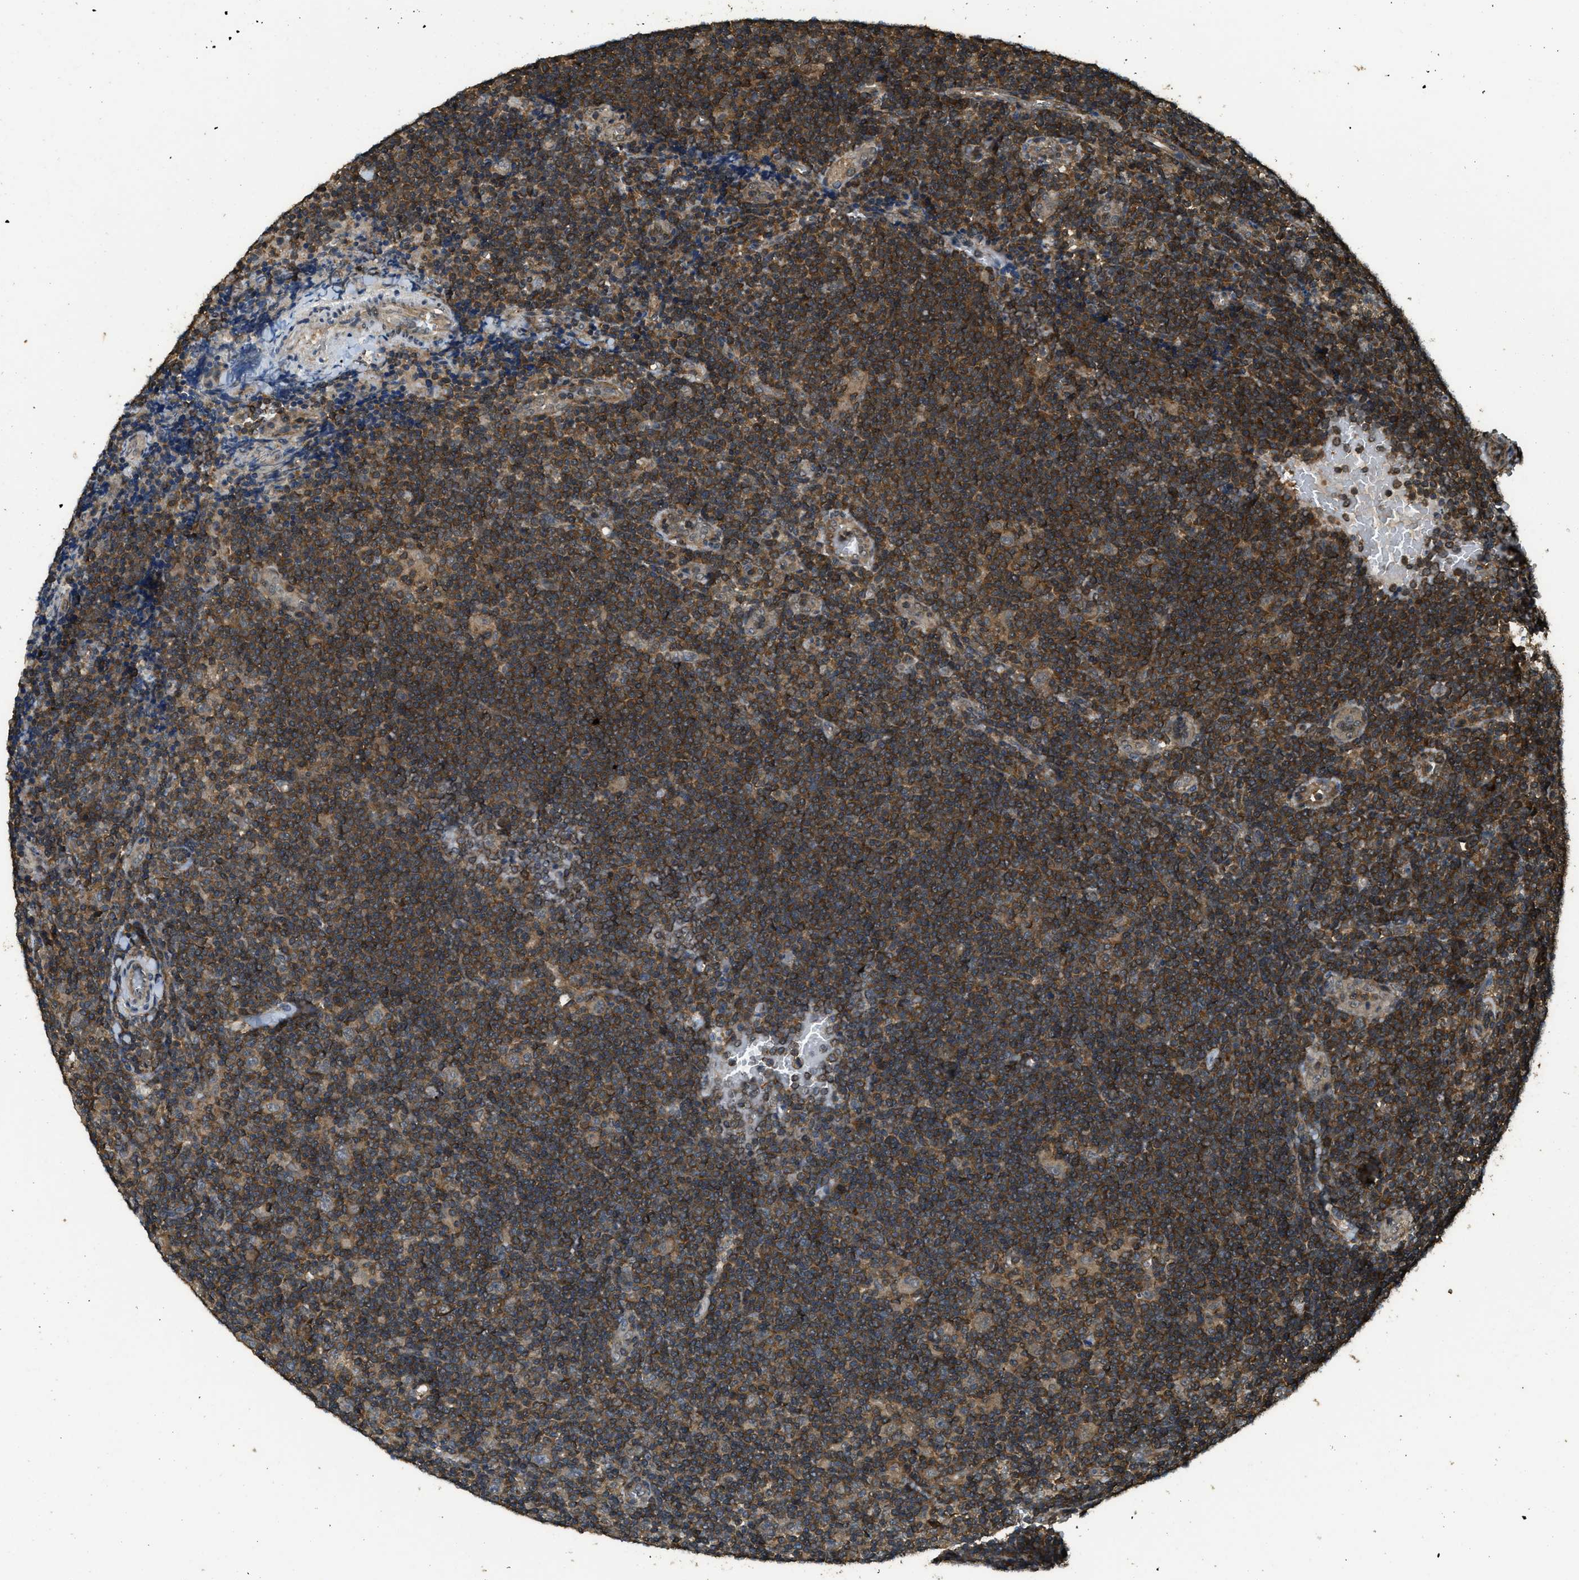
{"staining": {"intensity": "weak", "quantity": "25%-75%", "location": "cytoplasmic/membranous"}, "tissue": "lymphoma", "cell_type": "Tumor cells", "image_type": "cancer", "snomed": [{"axis": "morphology", "description": "Hodgkin's disease, NOS"}, {"axis": "topography", "description": "Lymph node"}], "caption": "Human lymphoma stained with a protein marker exhibits weak staining in tumor cells.", "gene": "PPP6R3", "patient": {"sex": "female", "age": 57}}